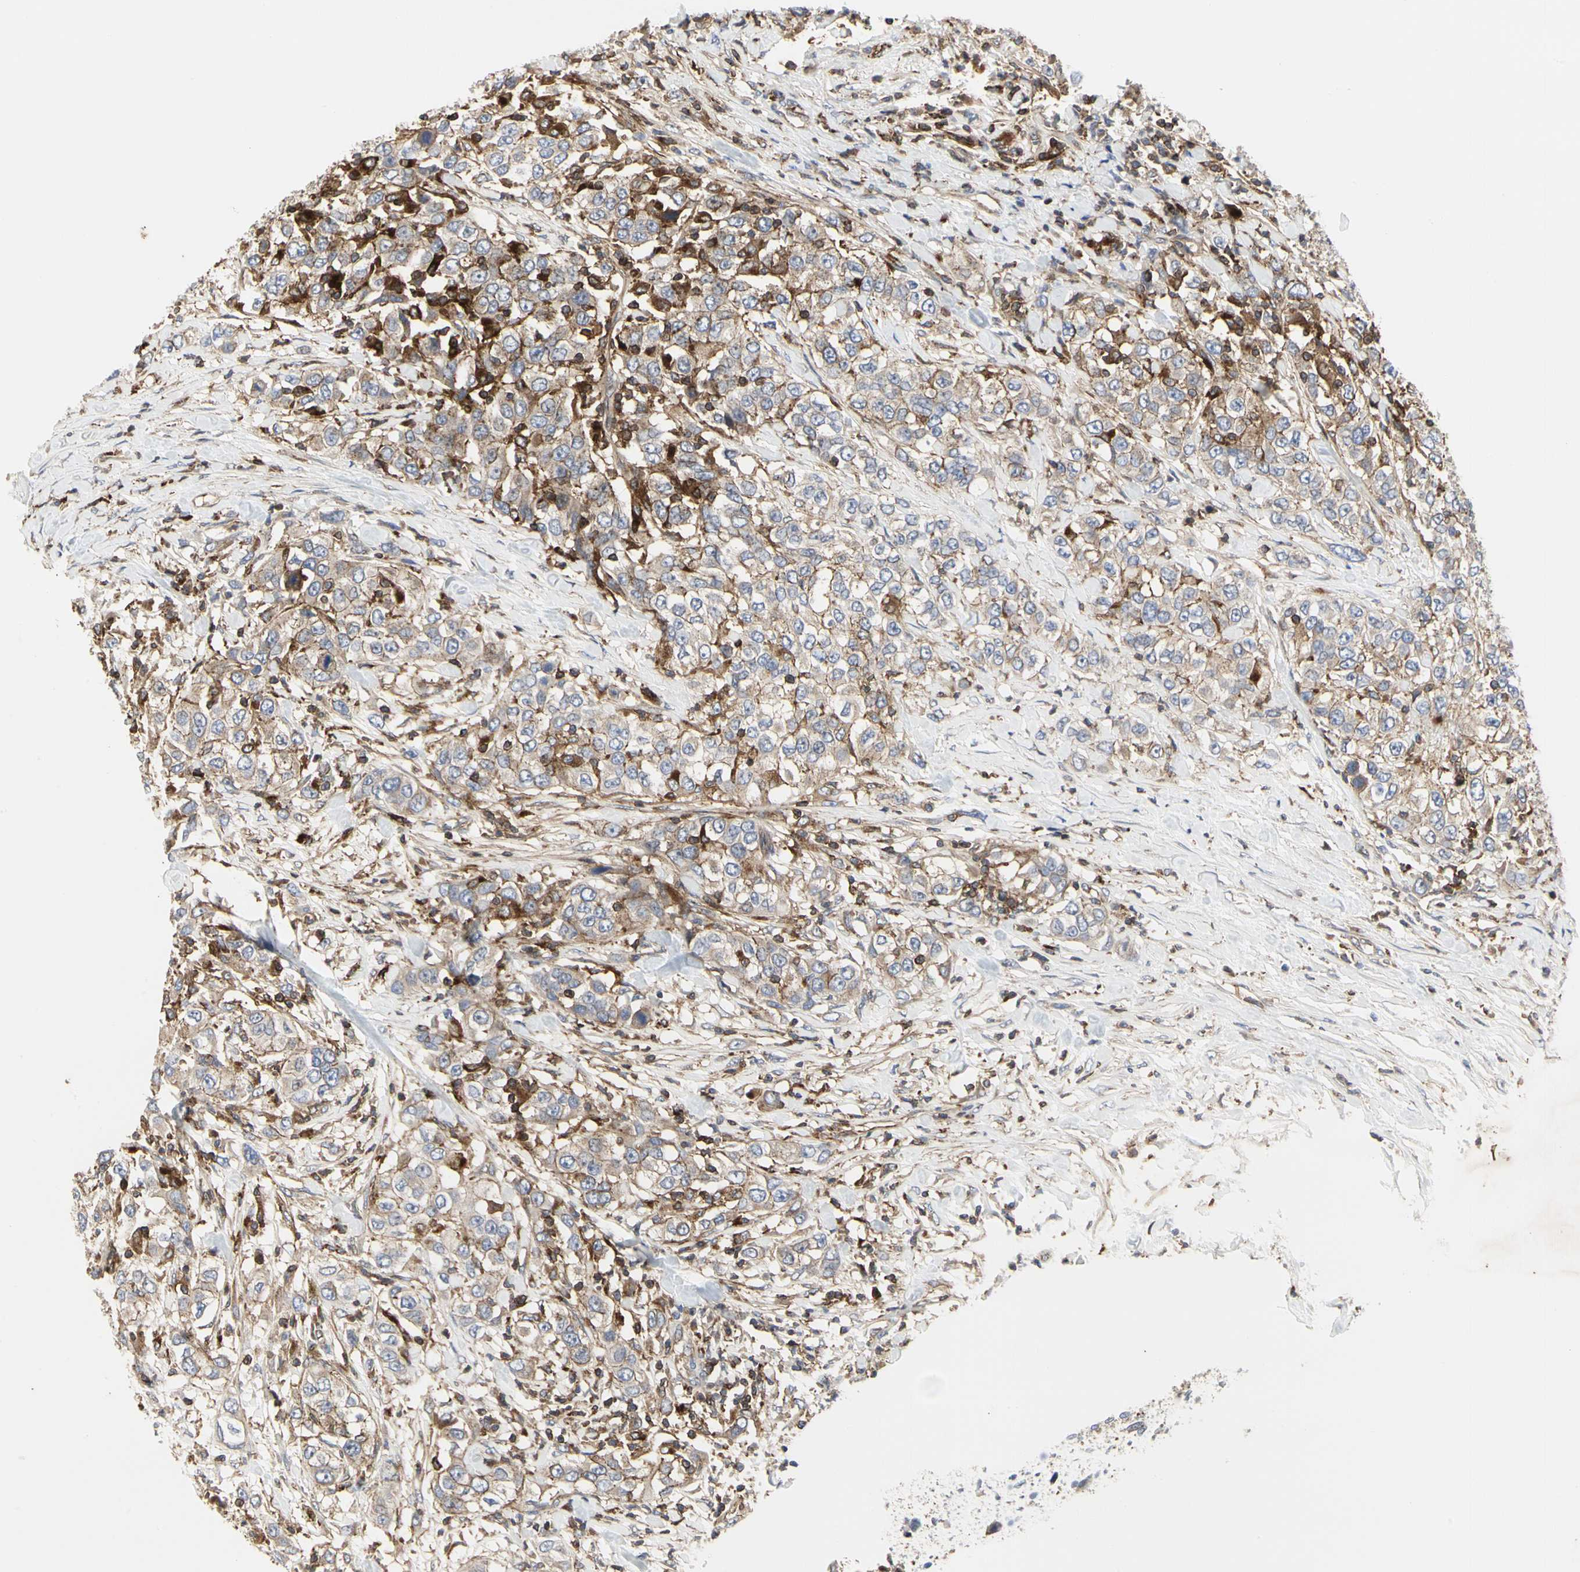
{"staining": {"intensity": "weak", "quantity": ">75%", "location": "cytoplasmic/membranous"}, "tissue": "urothelial cancer", "cell_type": "Tumor cells", "image_type": "cancer", "snomed": [{"axis": "morphology", "description": "Urothelial carcinoma, High grade"}, {"axis": "topography", "description": "Urinary bladder"}], "caption": "Immunohistochemical staining of urothelial cancer reveals low levels of weak cytoplasmic/membranous staining in approximately >75% of tumor cells.", "gene": "NAPG", "patient": {"sex": "female", "age": 80}}